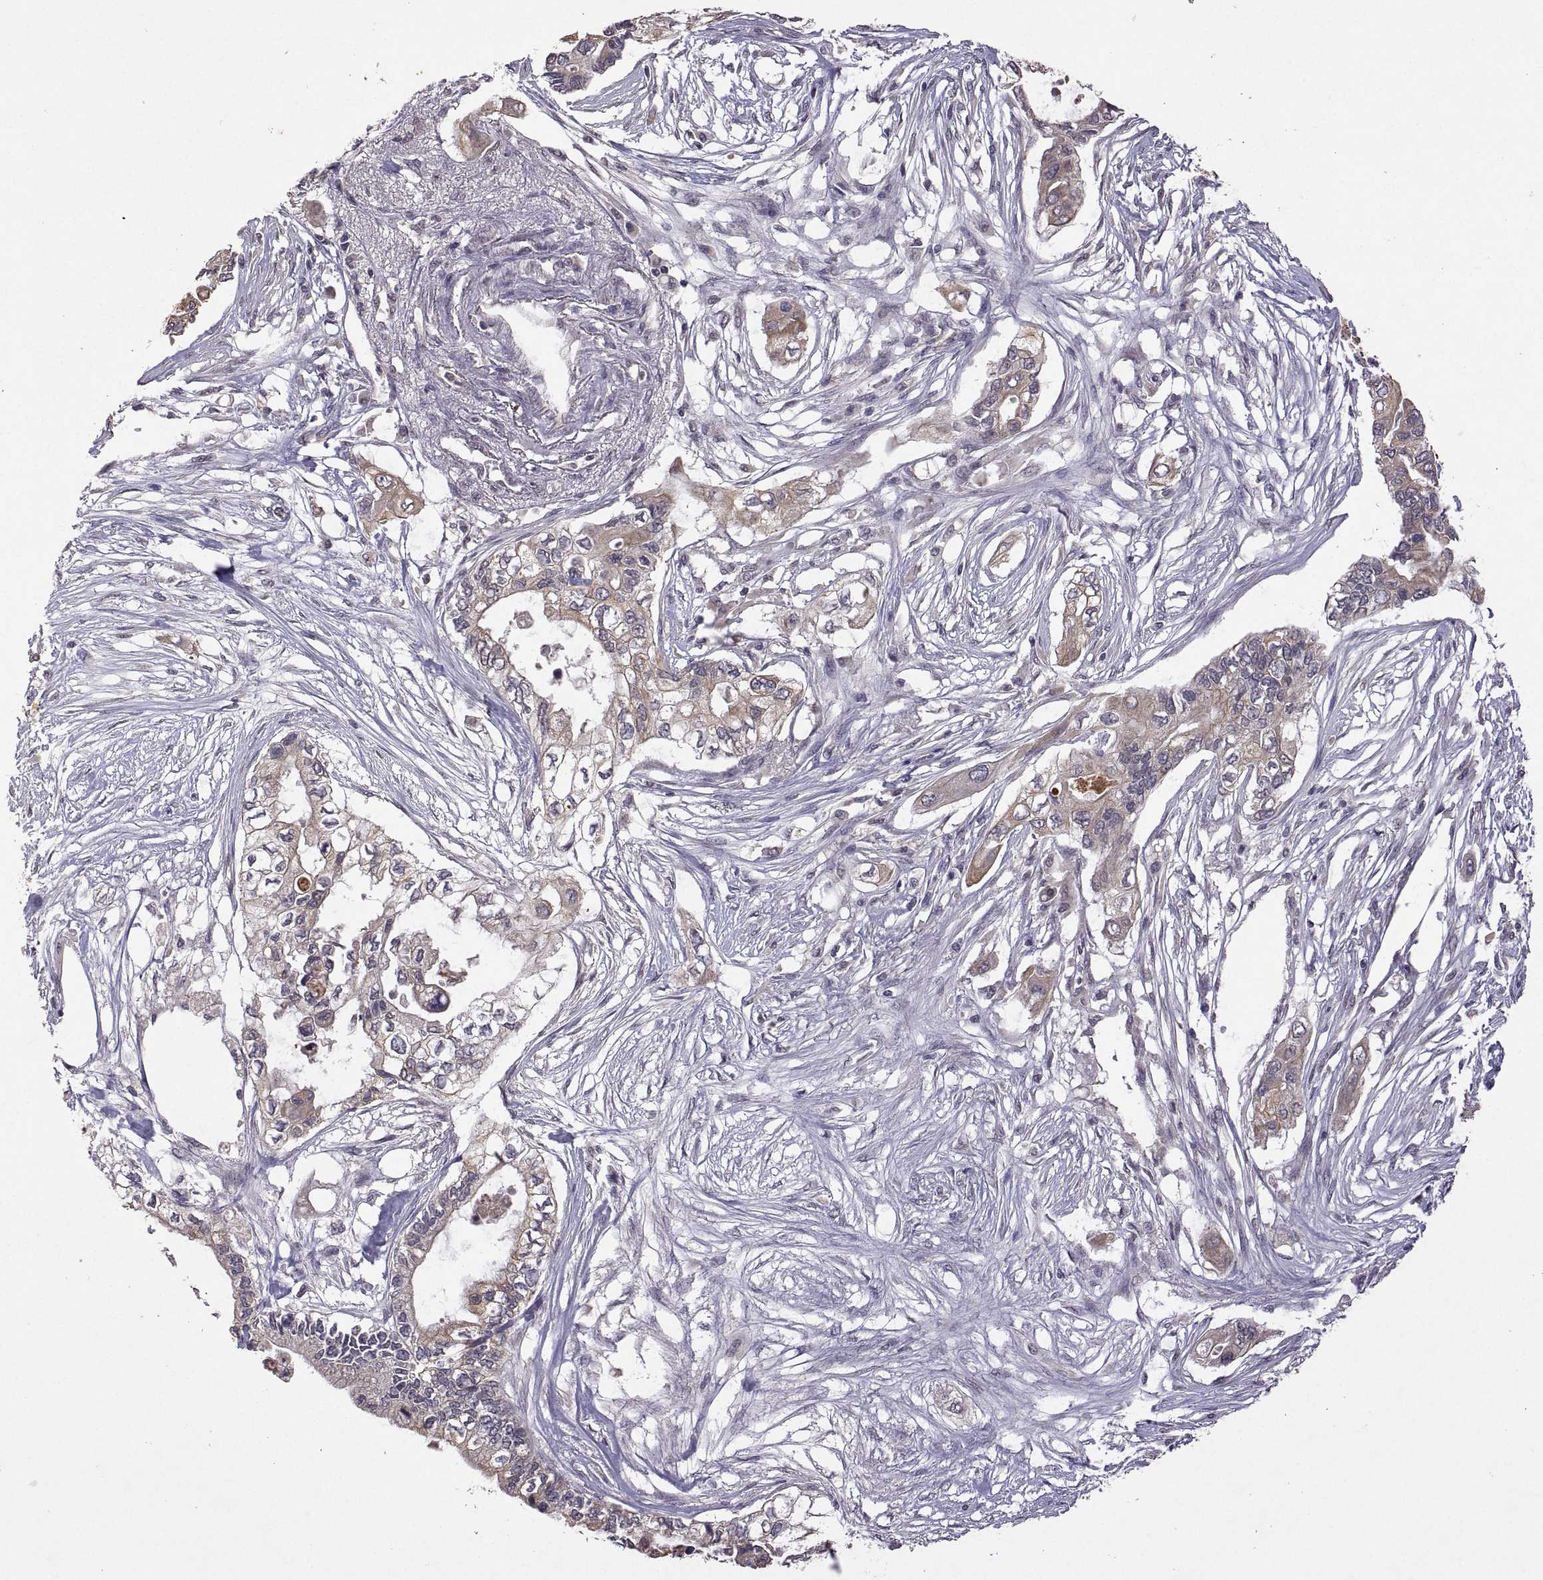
{"staining": {"intensity": "moderate", "quantity": ">75%", "location": "cytoplasmic/membranous"}, "tissue": "pancreatic cancer", "cell_type": "Tumor cells", "image_type": "cancer", "snomed": [{"axis": "morphology", "description": "Adenocarcinoma, NOS"}, {"axis": "topography", "description": "Pancreas"}], "caption": "An IHC micrograph of tumor tissue is shown. Protein staining in brown highlights moderate cytoplasmic/membranous positivity in pancreatic cancer (adenocarcinoma) within tumor cells.", "gene": "LAMA1", "patient": {"sex": "female", "age": 63}}